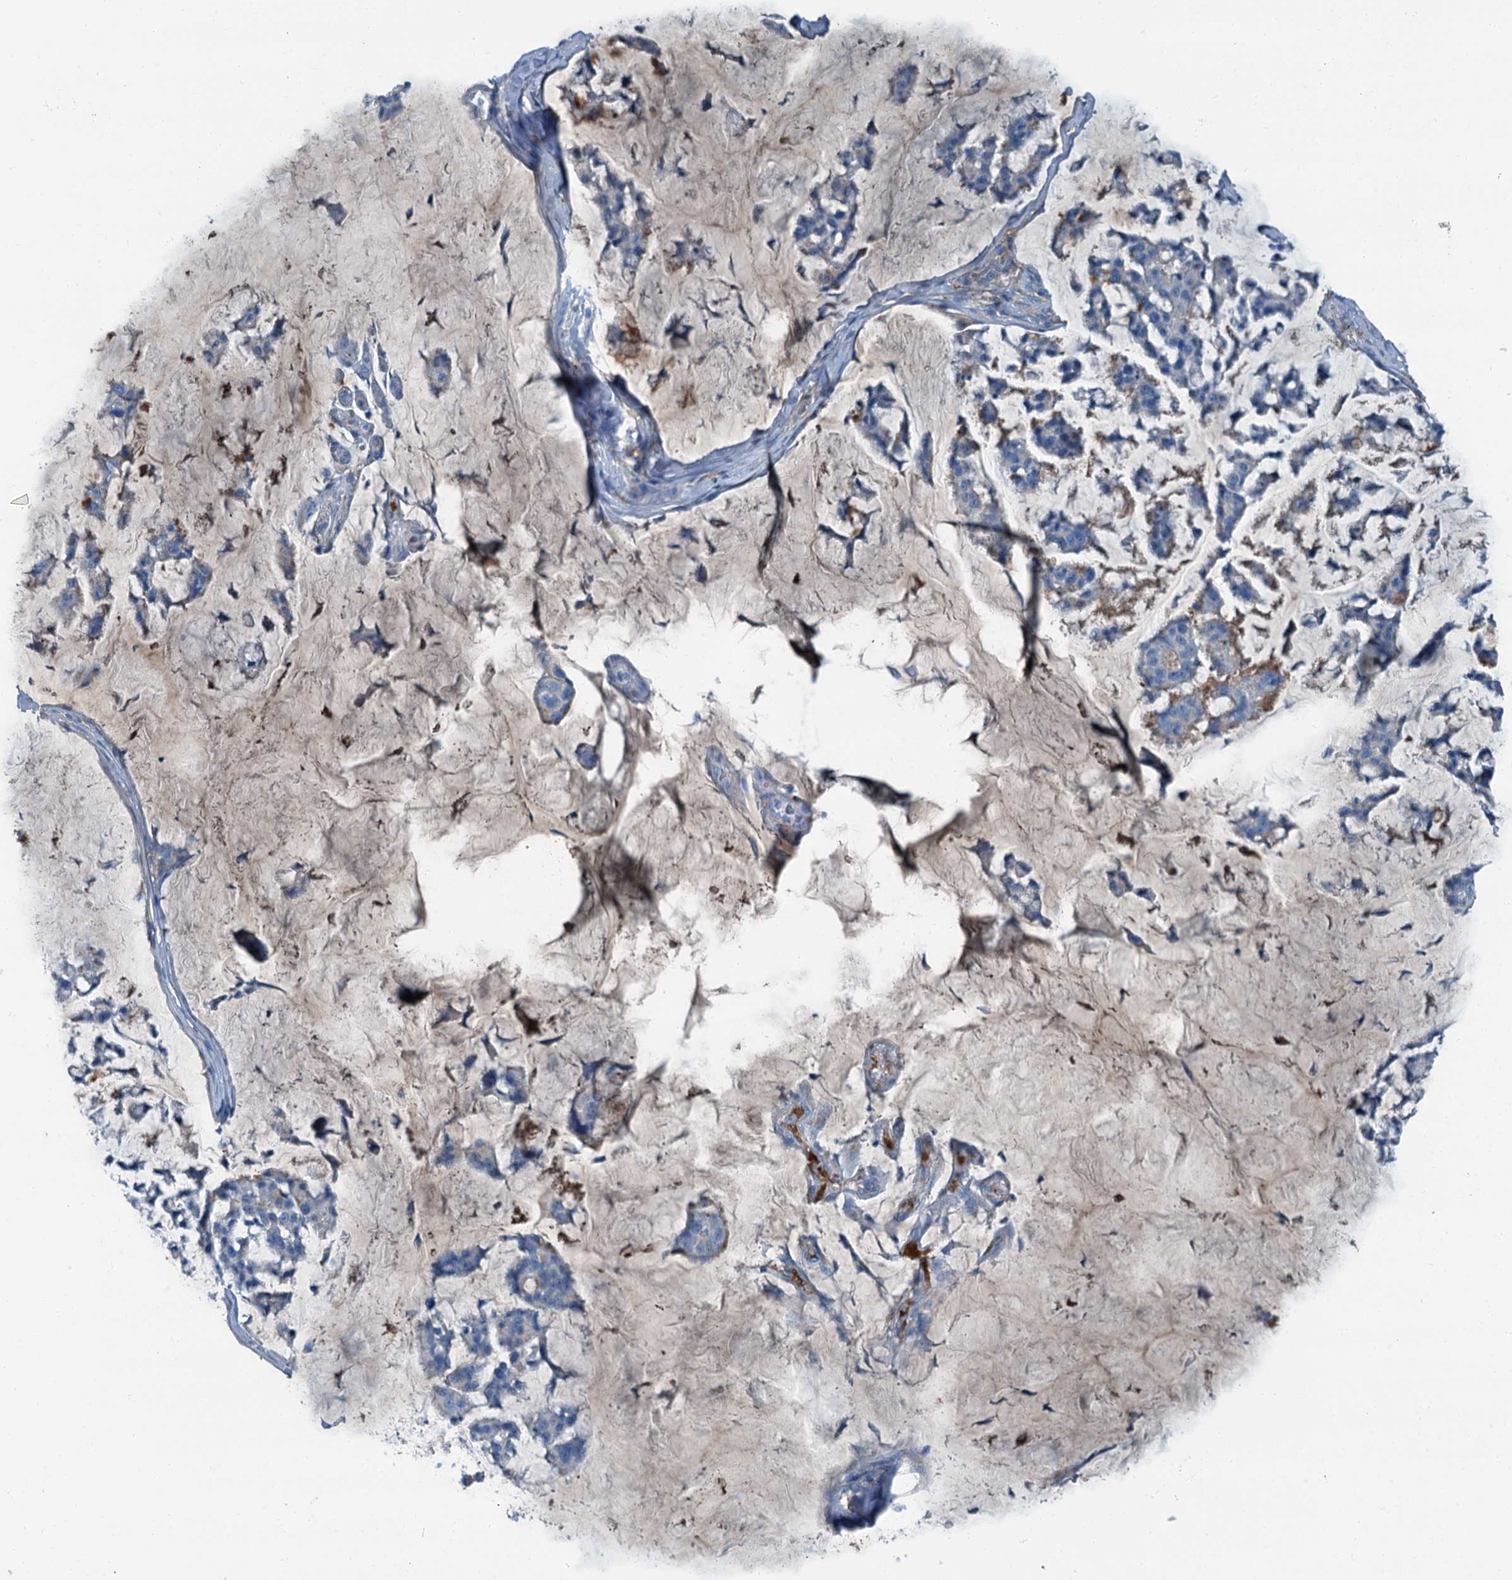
{"staining": {"intensity": "weak", "quantity": "<25%", "location": "cytoplasmic/membranous"}, "tissue": "stomach cancer", "cell_type": "Tumor cells", "image_type": "cancer", "snomed": [{"axis": "morphology", "description": "Adenocarcinoma, NOS"}, {"axis": "topography", "description": "Stomach, lower"}], "caption": "Human stomach adenocarcinoma stained for a protein using immunohistochemistry (IHC) exhibits no staining in tumor cells.", "gene": "AXL", "patient": {"sex": "male", "age": 67}}